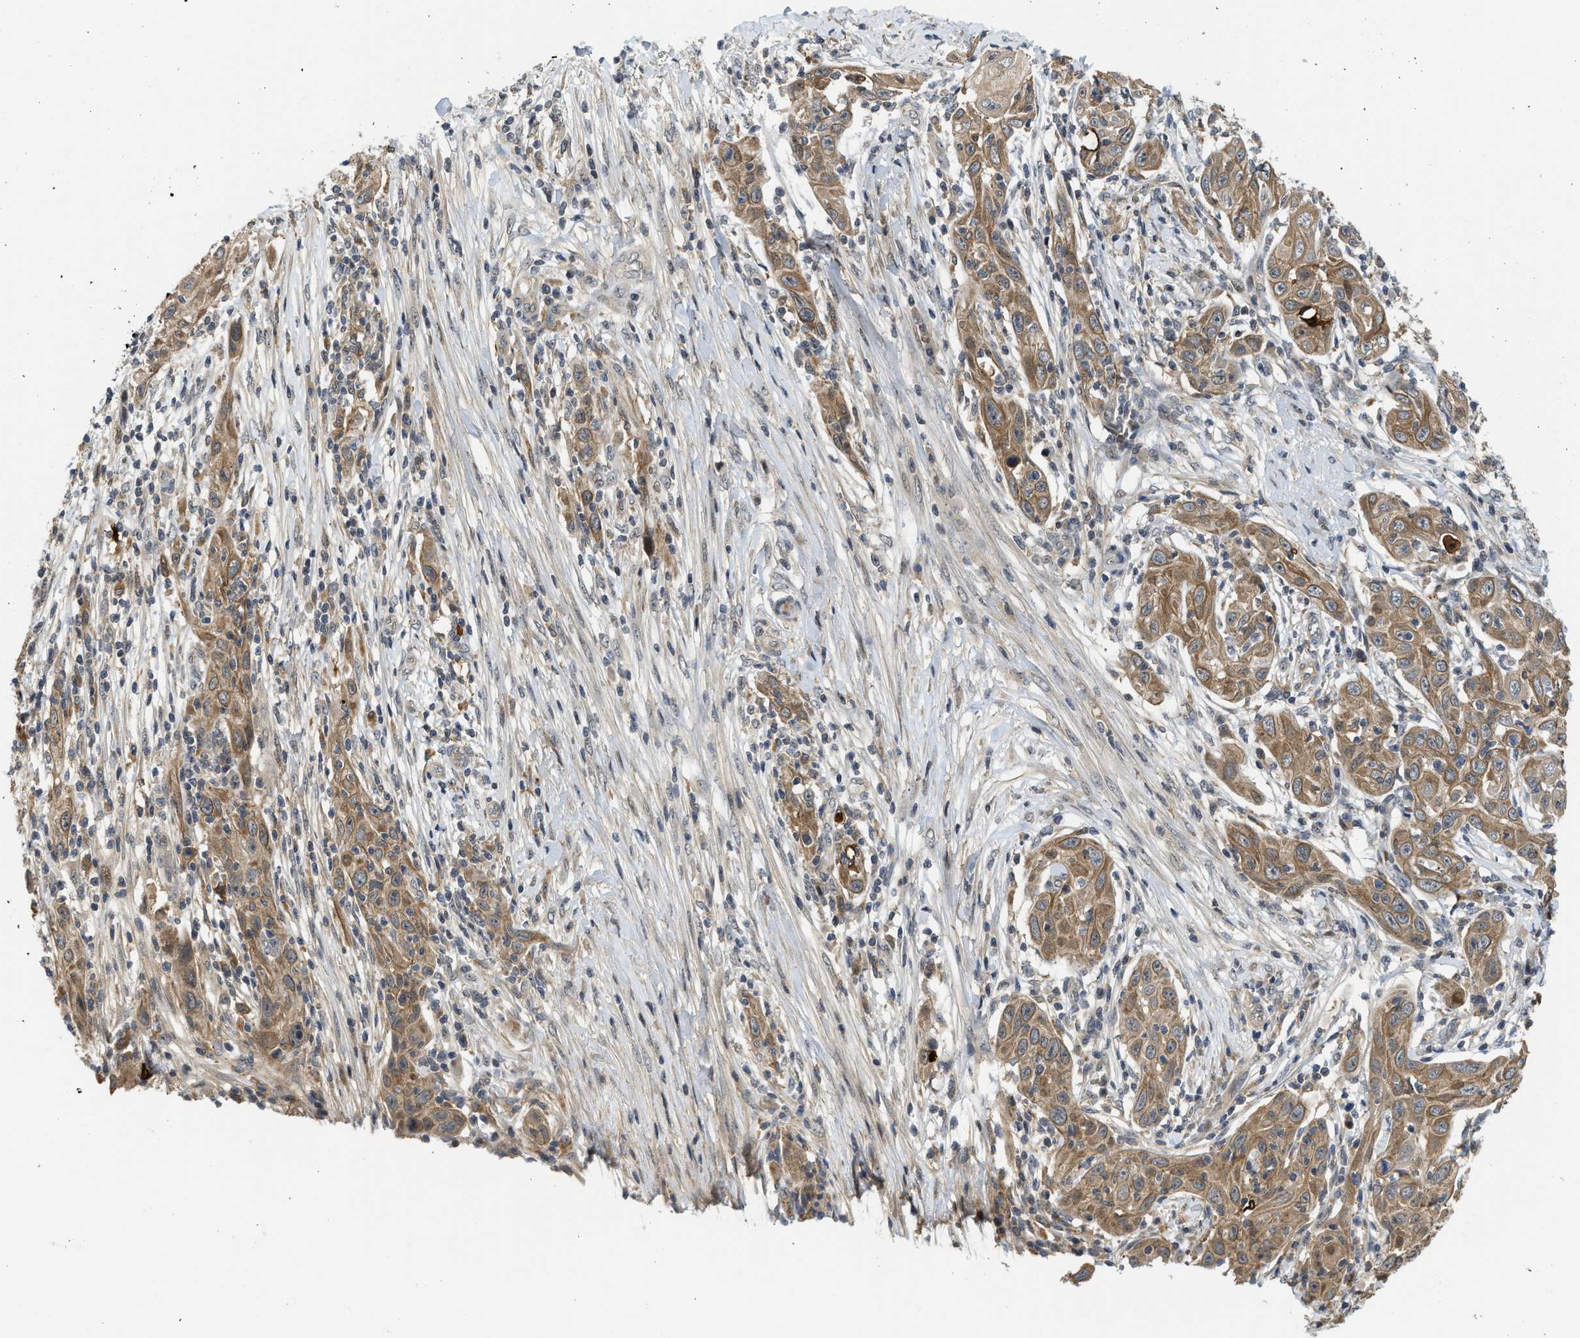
{"staining": {"intensity": "moderate", "quantity": ">75%", "location": "cytoplasmic/membranous"}, "tissue": "skin cancer", "cell_type": "Tumor cells", "image_type": "cancer", "snomed": [{"axis": "morphology", "description": "Squamous cell carcinoma, NOS"}, {"axis": "topography", "description": "Skin"}], "caption": "Human skin cancer (squamous cell carcinoma) stained for a protein (brown) demonstrates moderate cytoplasmic/membranous positive expression in approximately >75% of tumor cells.", "gene": "DNAJC28", "patient": {"sex": "female", "age": 88}}